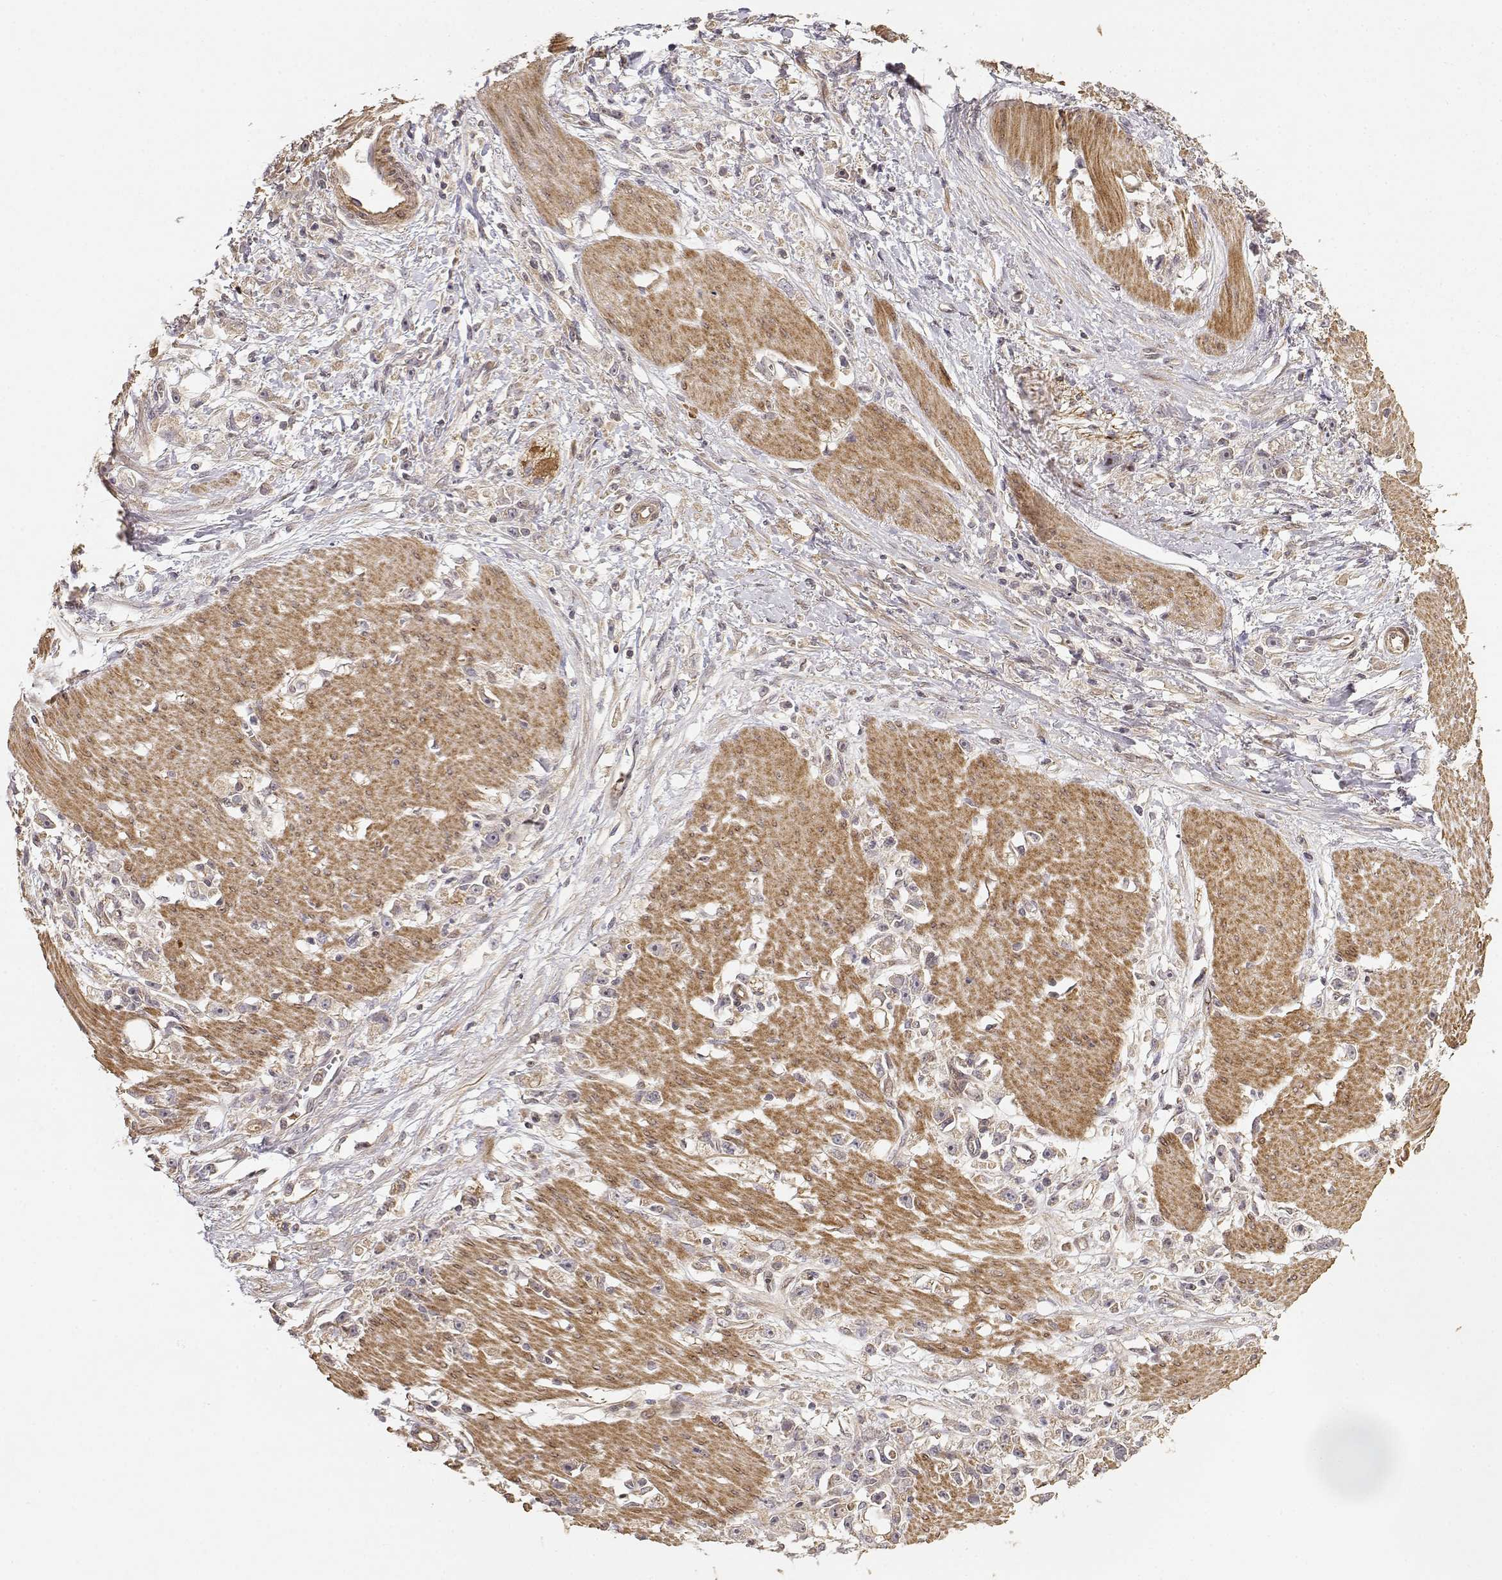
{"staining": {"intensity": "weak", "quantity": ">75%", "location": "cytoplasmic/membranous"}, "tissue": "stomach cancer", "cell_type": "Tumor cells", "image_type": "cancer", "snomed": [{"axis": "morphology", "description": "Adenocarcinoma, NOS"}, {"axis": "topography", "description": "Stomach"}], "caption": "IHC photomicrograph of stomach cancer (adenocarcinoma) stained for a protein (brown), which shows low levels of weak cytoplasmic/membranous staining in approximately >75% of tumor cells.", "gene": "PICK1", "patient": {"sex": "female", "age": 59}}